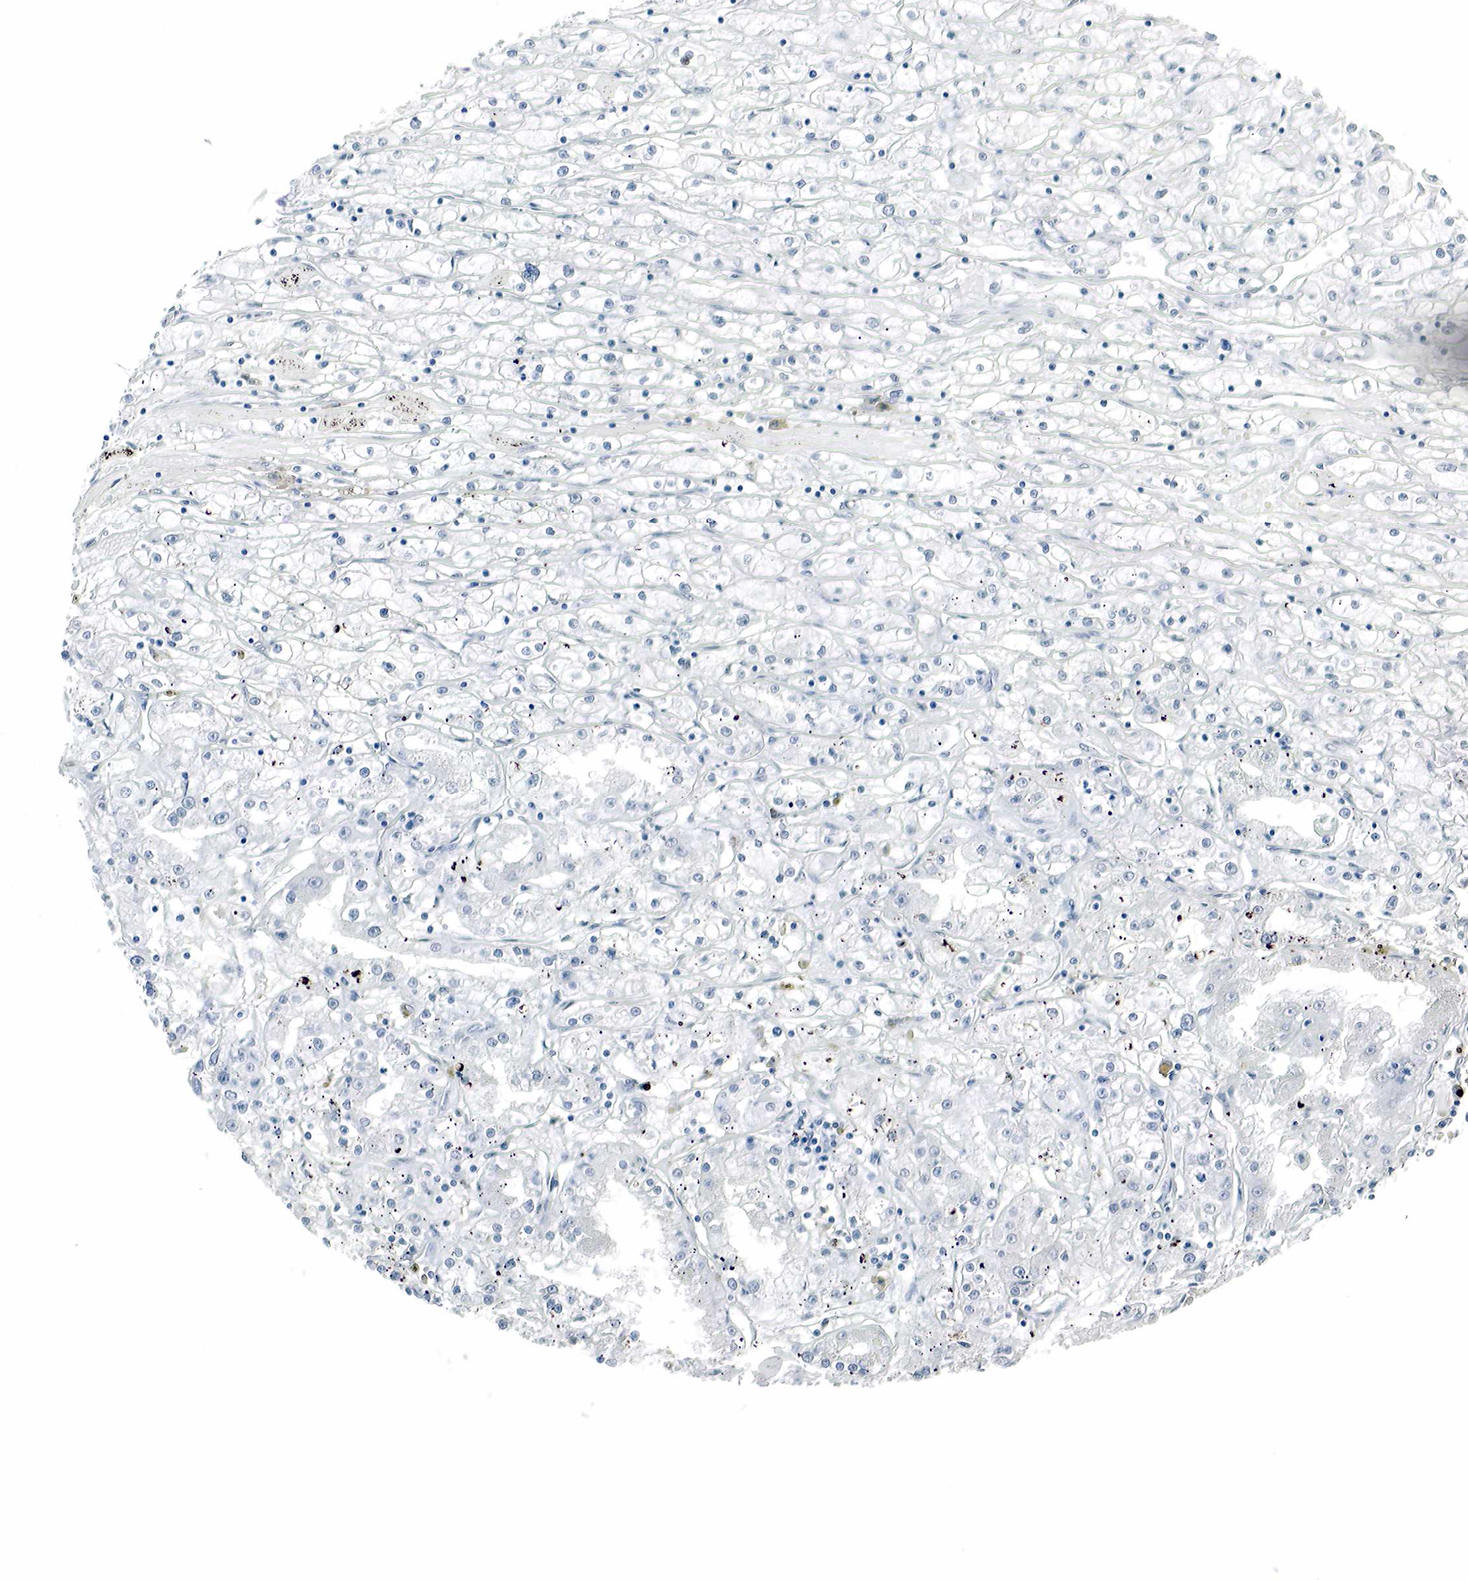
{"staining": {"intensity": "negative", "quantity": "none", "location": "none"}, "tissue": "renal cancer", "cell_type": "Tumor cells", "image_type": "cancer", "snomed": [{"axis": "morphology", "description": "Adenocarcinoma, NOS"}, {"axis": "topography", "description": "Kidney"}], "caption": "IHC image of human adenocarcinoma (renal) stained for a protein (brown), which displays no positivity in tumor cells.", "gene": "GAST", "patient": {"sex": "male", "age": 56}}